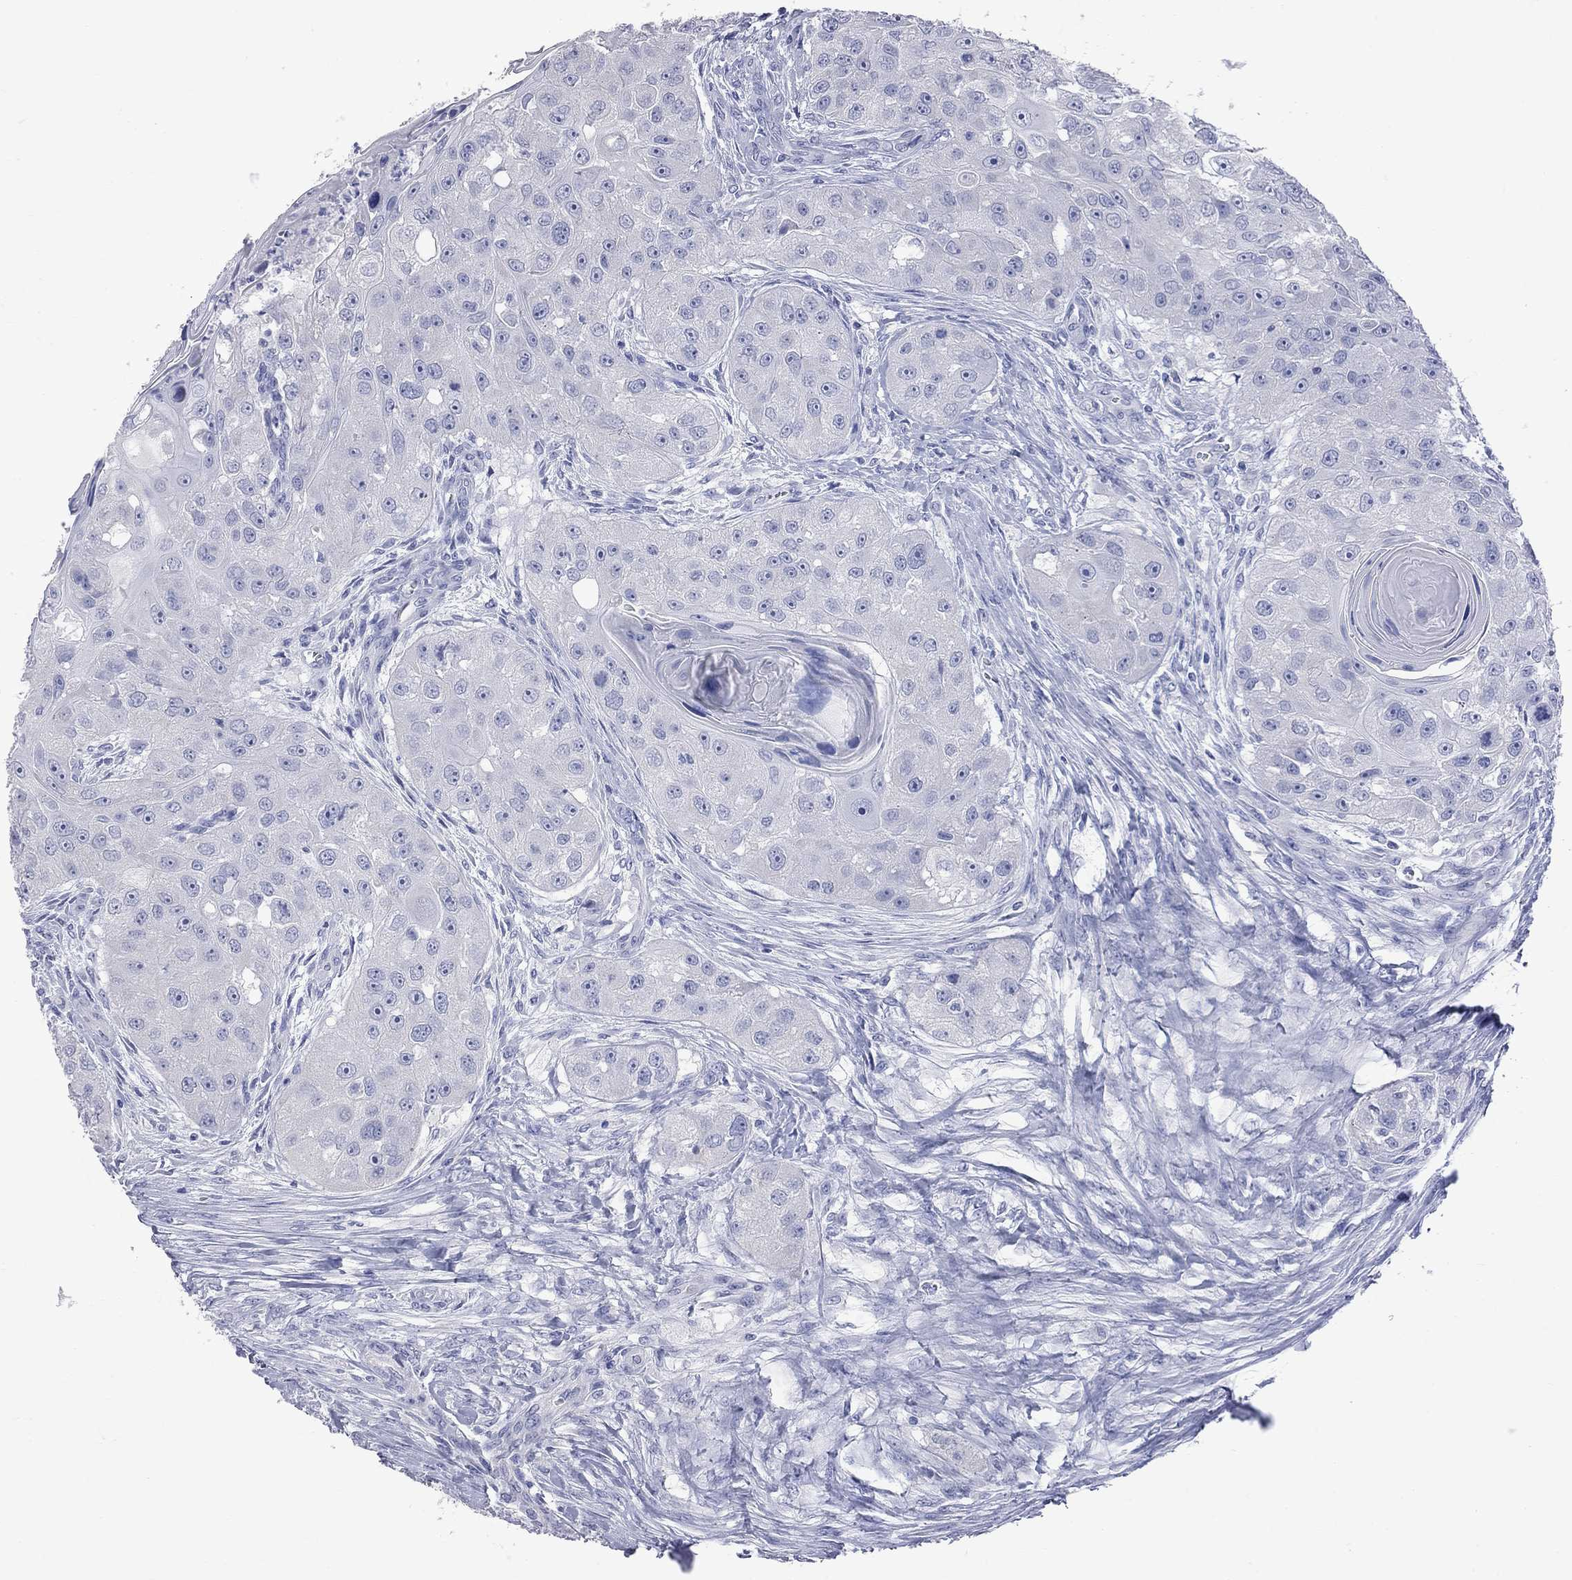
{"staining": {"intensity": "negative", "quantity": "none", "location": "none"}, "tissue": "head and neck cancer", "cell_type": "Tumor cells", "image_type": "cancer", "snomed": [{"axis": "morphology", "description": "Normal tissue, NOS"}, {"axis": "morphology", "description": "Squamous cell carcinoma, NOS"}, {"axis": "topography", "description": "Skeletal muscle"}, {"axis": "topography", "description": "Head-Neck"}], "caption": "Immunohistochemistry histopathology image of head and neck cancer stained for a protein (brown), which exhibits no expression in tumor cells. (DAB (3,3'-diaminobenzidine) IHC, high magnification).", "gene": "KCND2", "patient": {"sex": "male", "age": 51}}